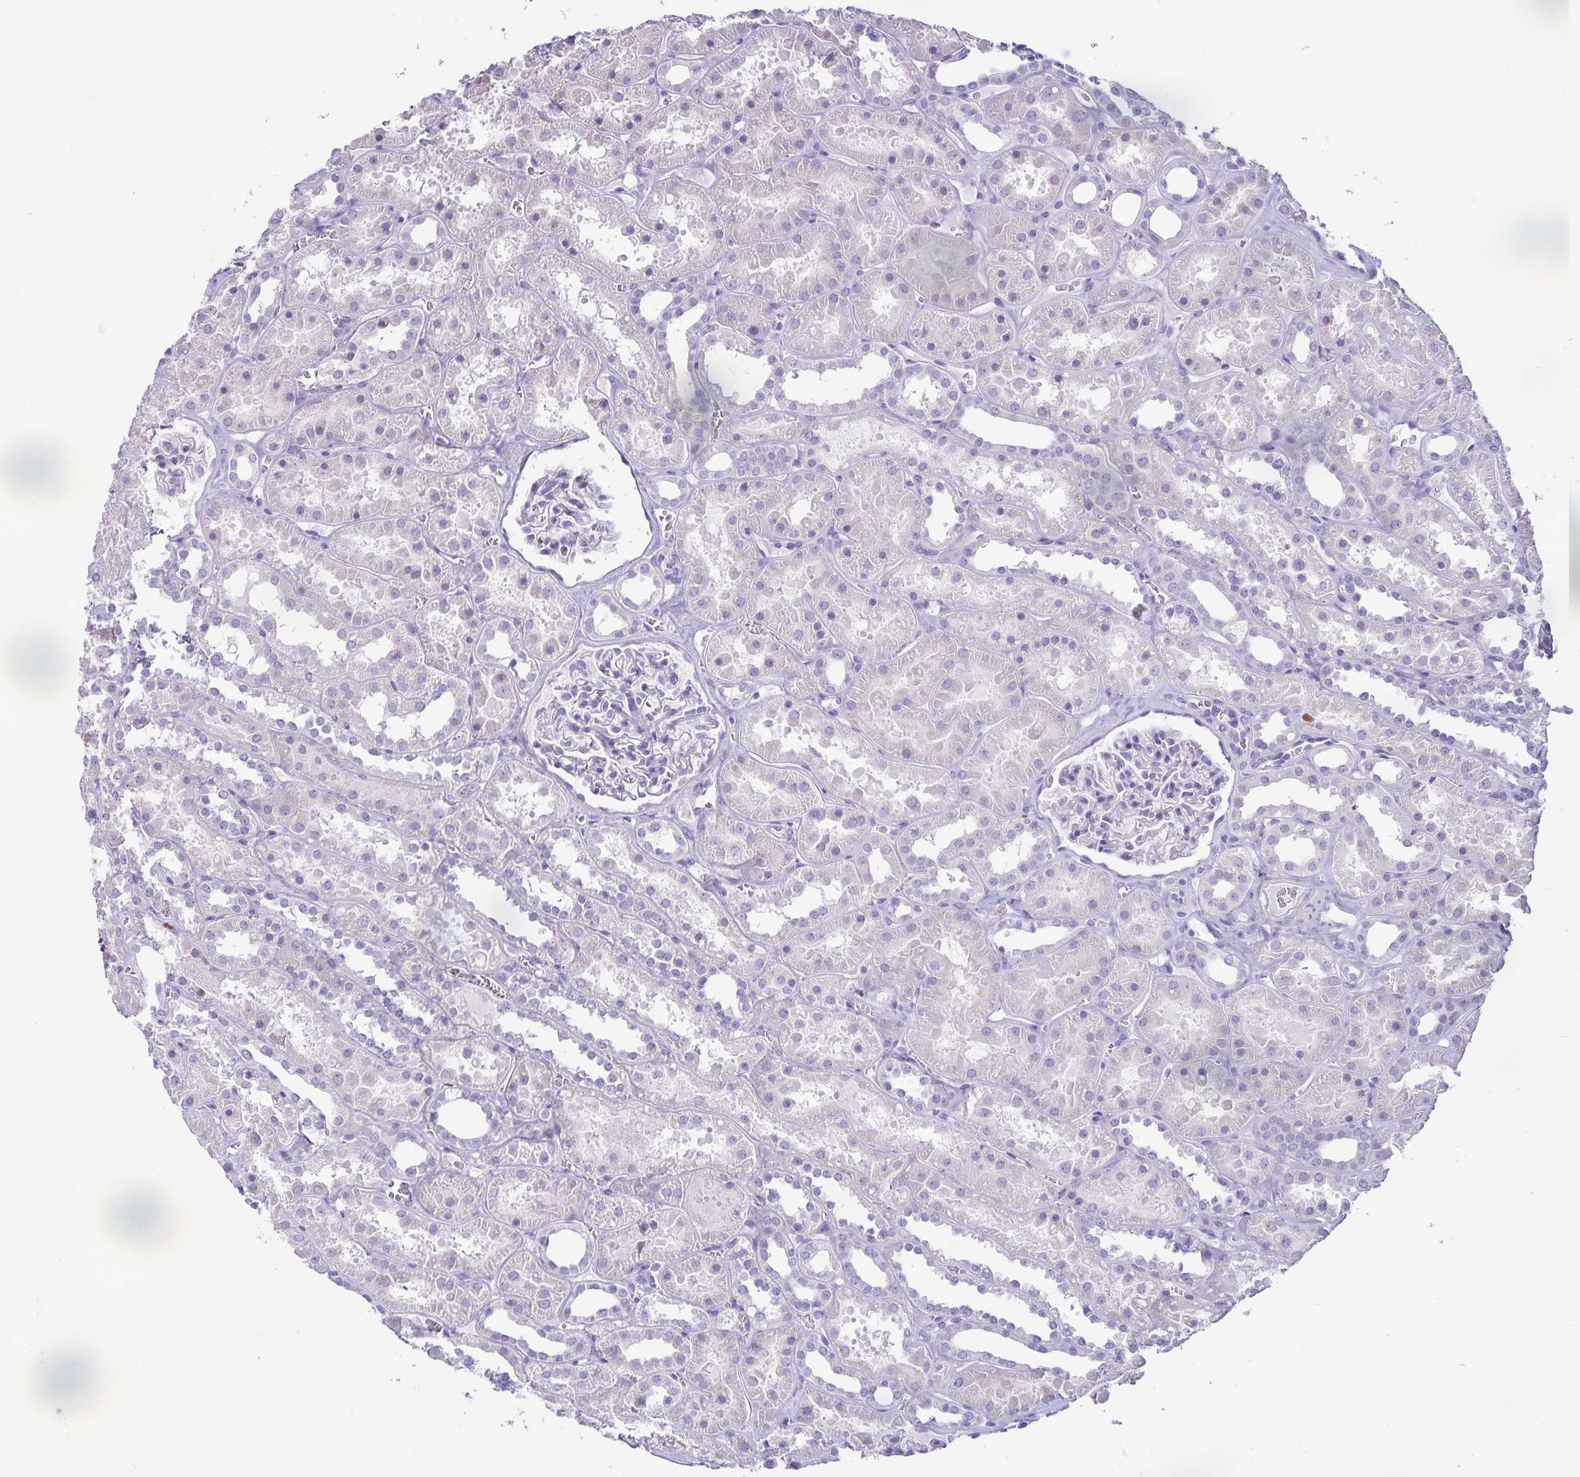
{"staining": {"intensity": "negative", "quantity": "none", "location": "none"}, "tissue": "kidney", "cell_type": "Cells in glomeruli", "image_type": "normal", "snomed": [{"axis": "morphology", "description": "Normal tissue, NOS"}, {"axis": "topography", "description": "Kidney"}], "caption": "Protein analysis of benign kidney demonstrates no significant staining in cells in glomeruli. (Brightfield microscopy of DAB immunohistochemistry at high magnification).", "gene": "IBTK", "patient": {"sex": "female", "age": 41}}